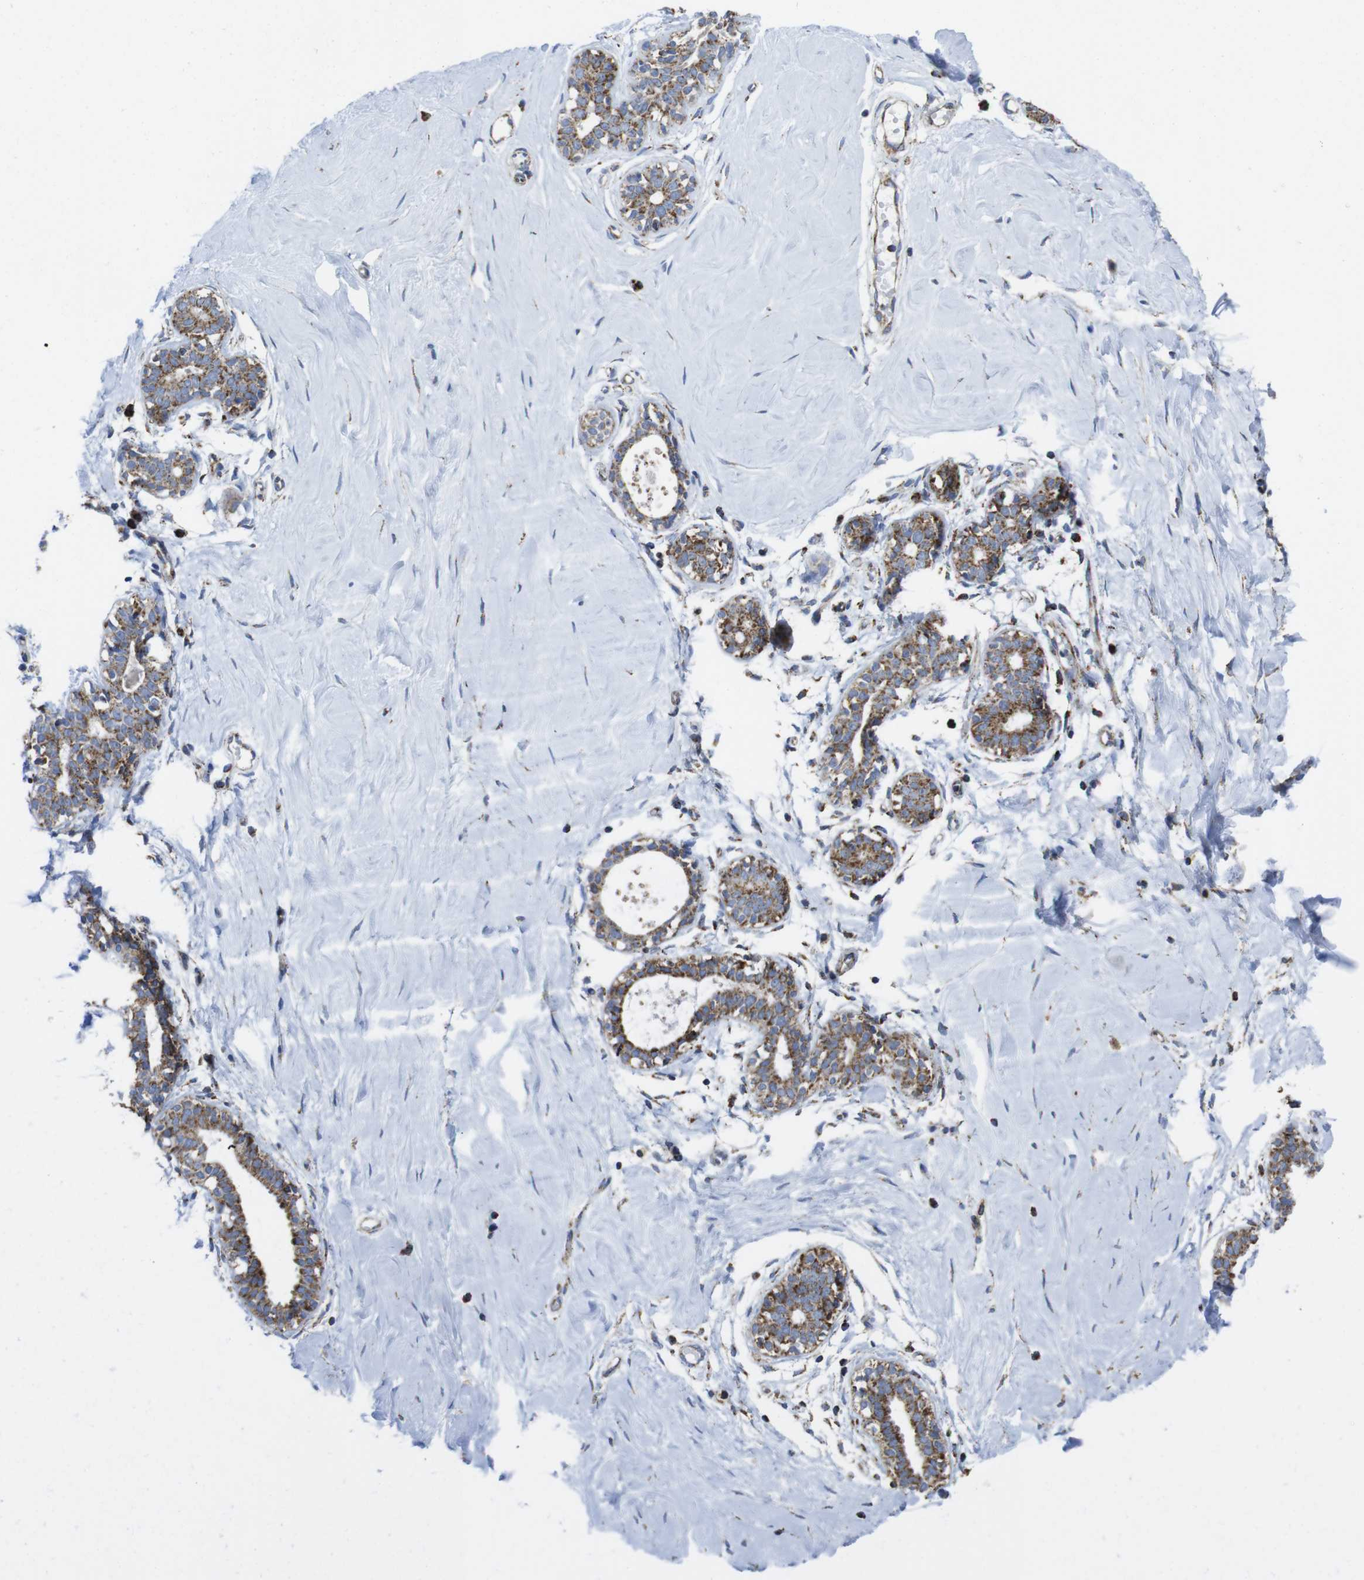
{"staining": {"intensity": "weak", "quantity": "25%-75%", "location": "cytoplasmic/membranous"}, "tissue": "breast", "cell_type": "Adipocytes", "image_type": "normal", "snomed": [{"axis": "morphology", "description": "Normal tissue, NOS"}, {"axis": "topography", "description": "Breast"}], "caption": "Adipocytes display low levels of weak cytoplasmic/membranous positivity in about 25%-75% of cells in benign breast.", "gene": "TMEM192", "patient": {"sex": "female", "age": 23}}